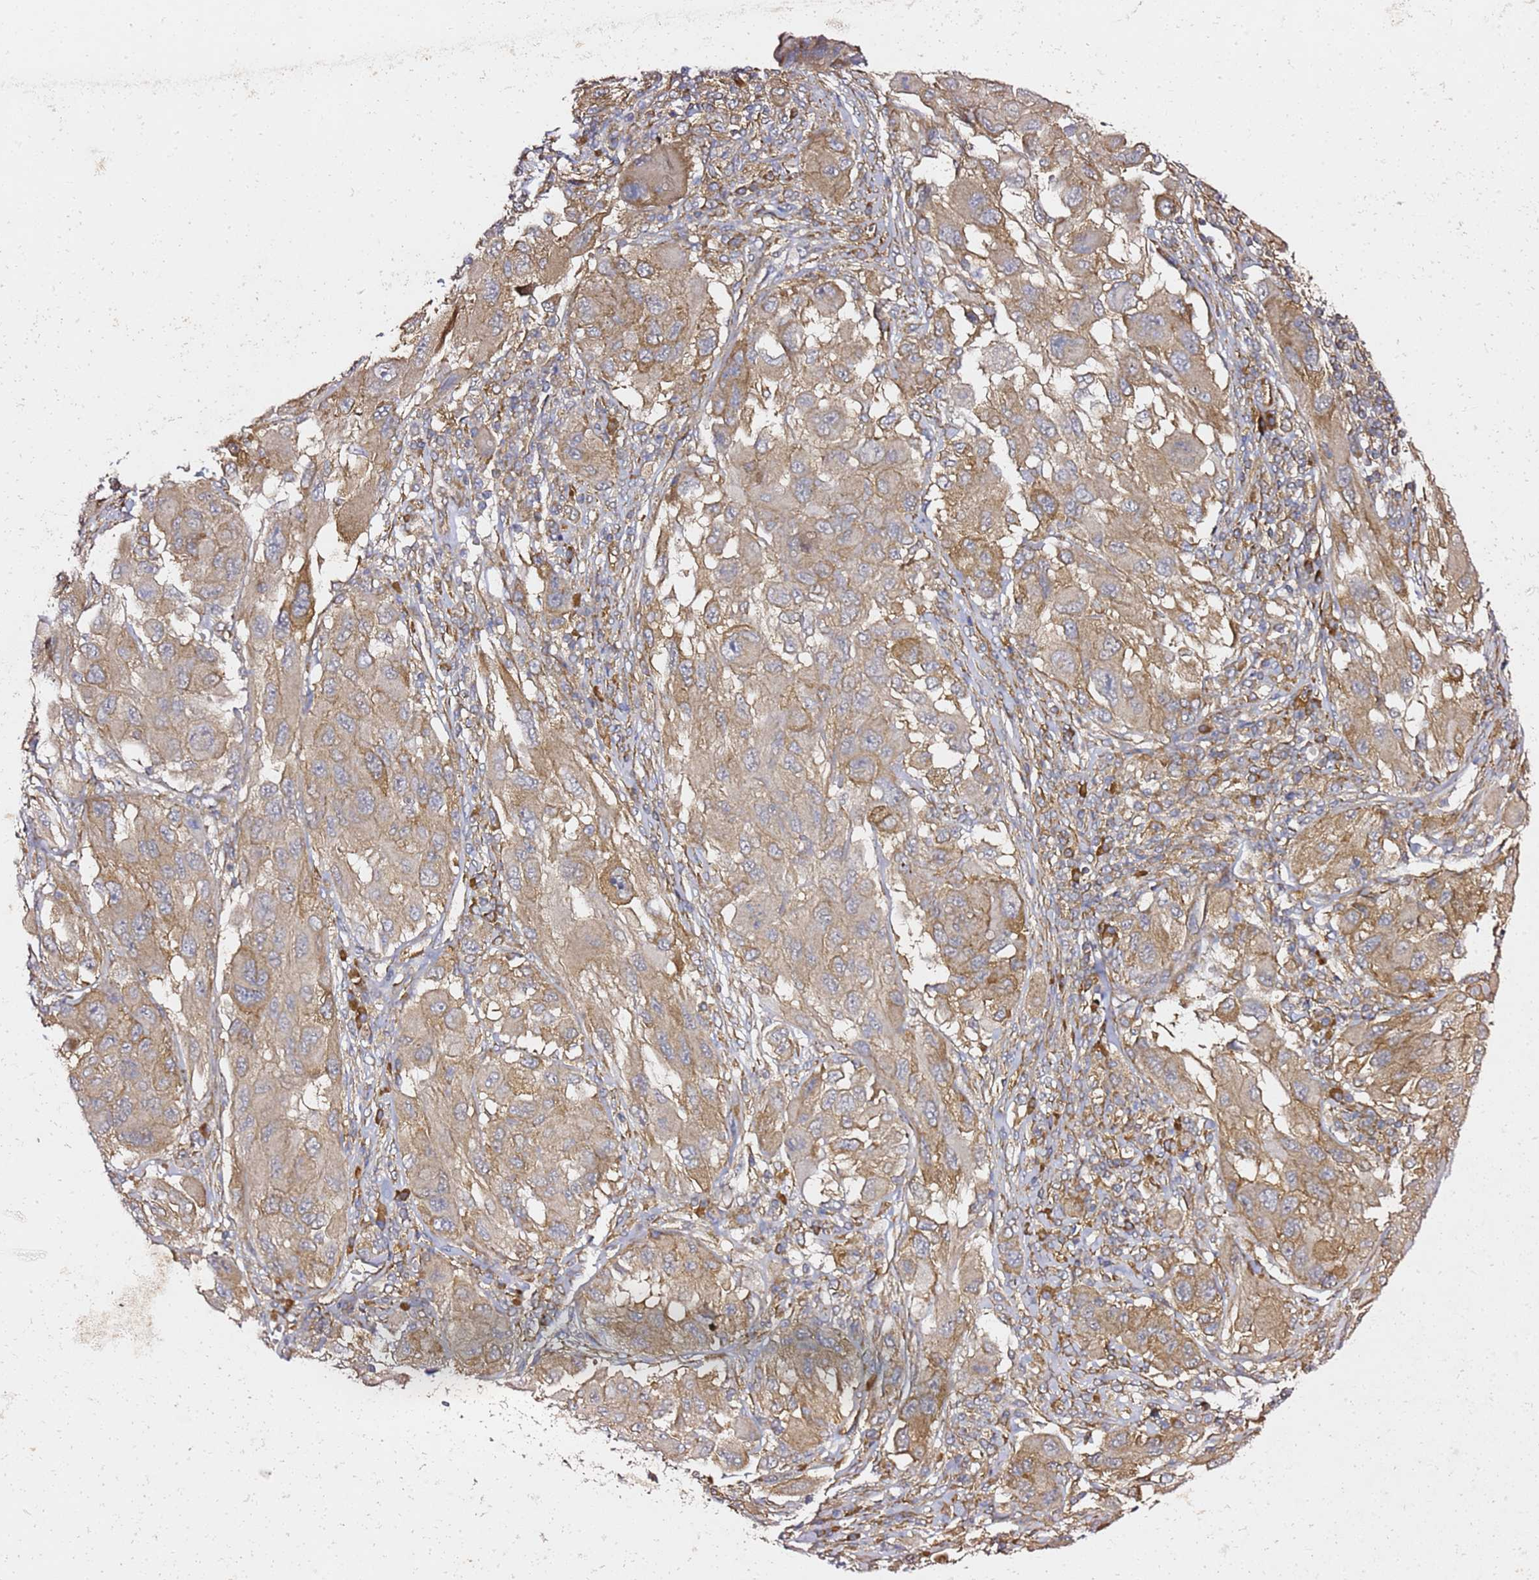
{"staining": {"intensity": "moderate", "quantity": ">75%", "location": "cytoplasmic/membranous"}, "tissue": "melanoma", "cell_type": "Tumor cells", "image_type": "cancer", "snomed": [{"axis": "morphology", "description": "Malignant melanoma, NOS"}, {"axis": "topography", "description": "Skin"}], "caption": "Human malignant melanoma stained with a protein marker exhibits moderate staining in tumor cells.", "gene": "TPST1", "patient": {"sex": "female", "age": 91}}